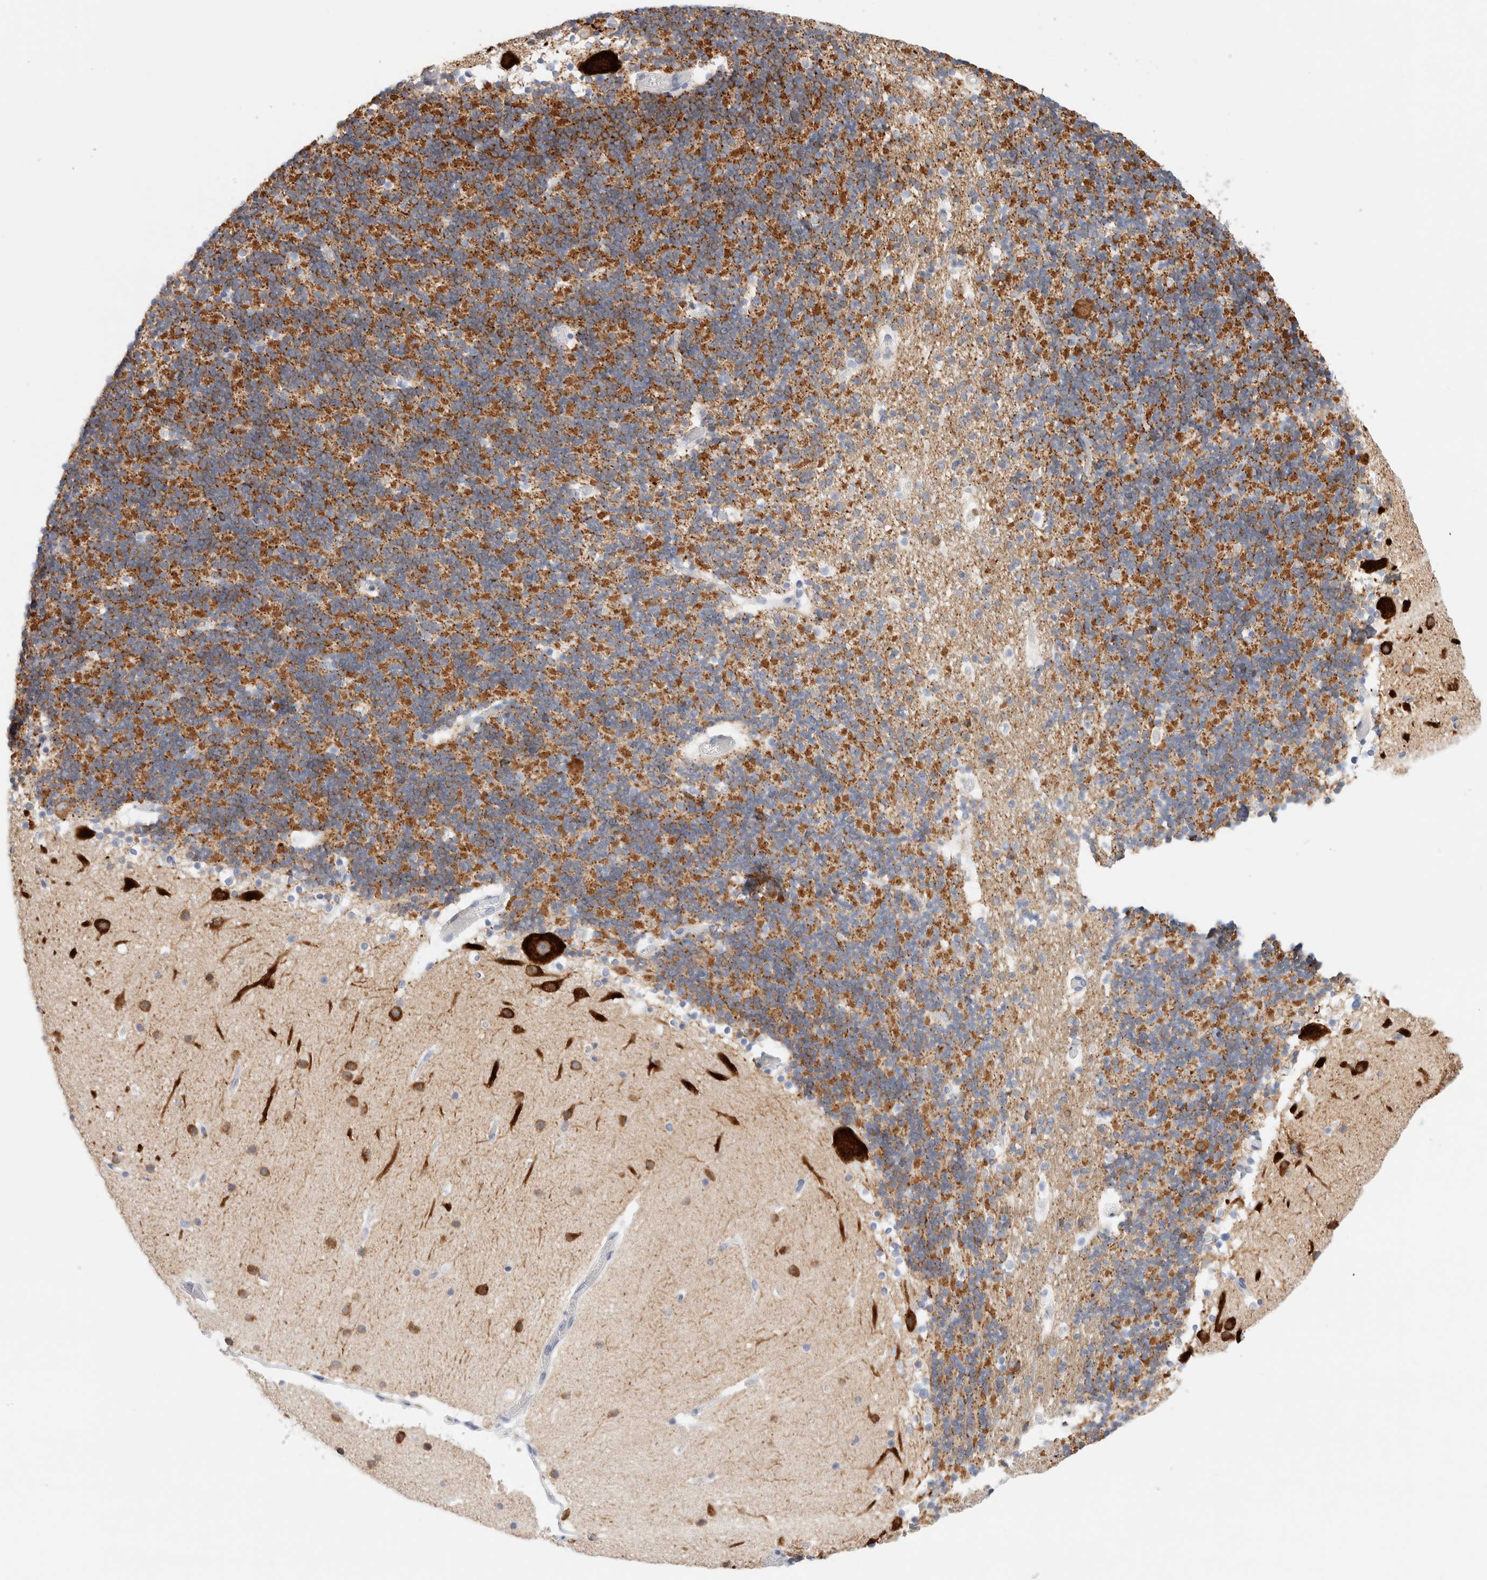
{"staining": {"intensity": "moderate", "quantity": ">75%", "location": "cytoplasmic/membranous"}, "tissue": "cerebellum", "cell_type": "Cells in granular layer", "image_type": "normal", "snomed": [{"axis": "morphology", "description": "Normal tissue, NOS"}, {"axis": "topography", "description": "Cerebellum"}], "caption": "This micrograph demonstrates IHC staining of benign cerebellum, with medium moderate cytoplasmic/membranous positivity in about >75% of cells in granular layer.", "gene": "GADD45G", "patient": {"sex": "male", "age": 57}}